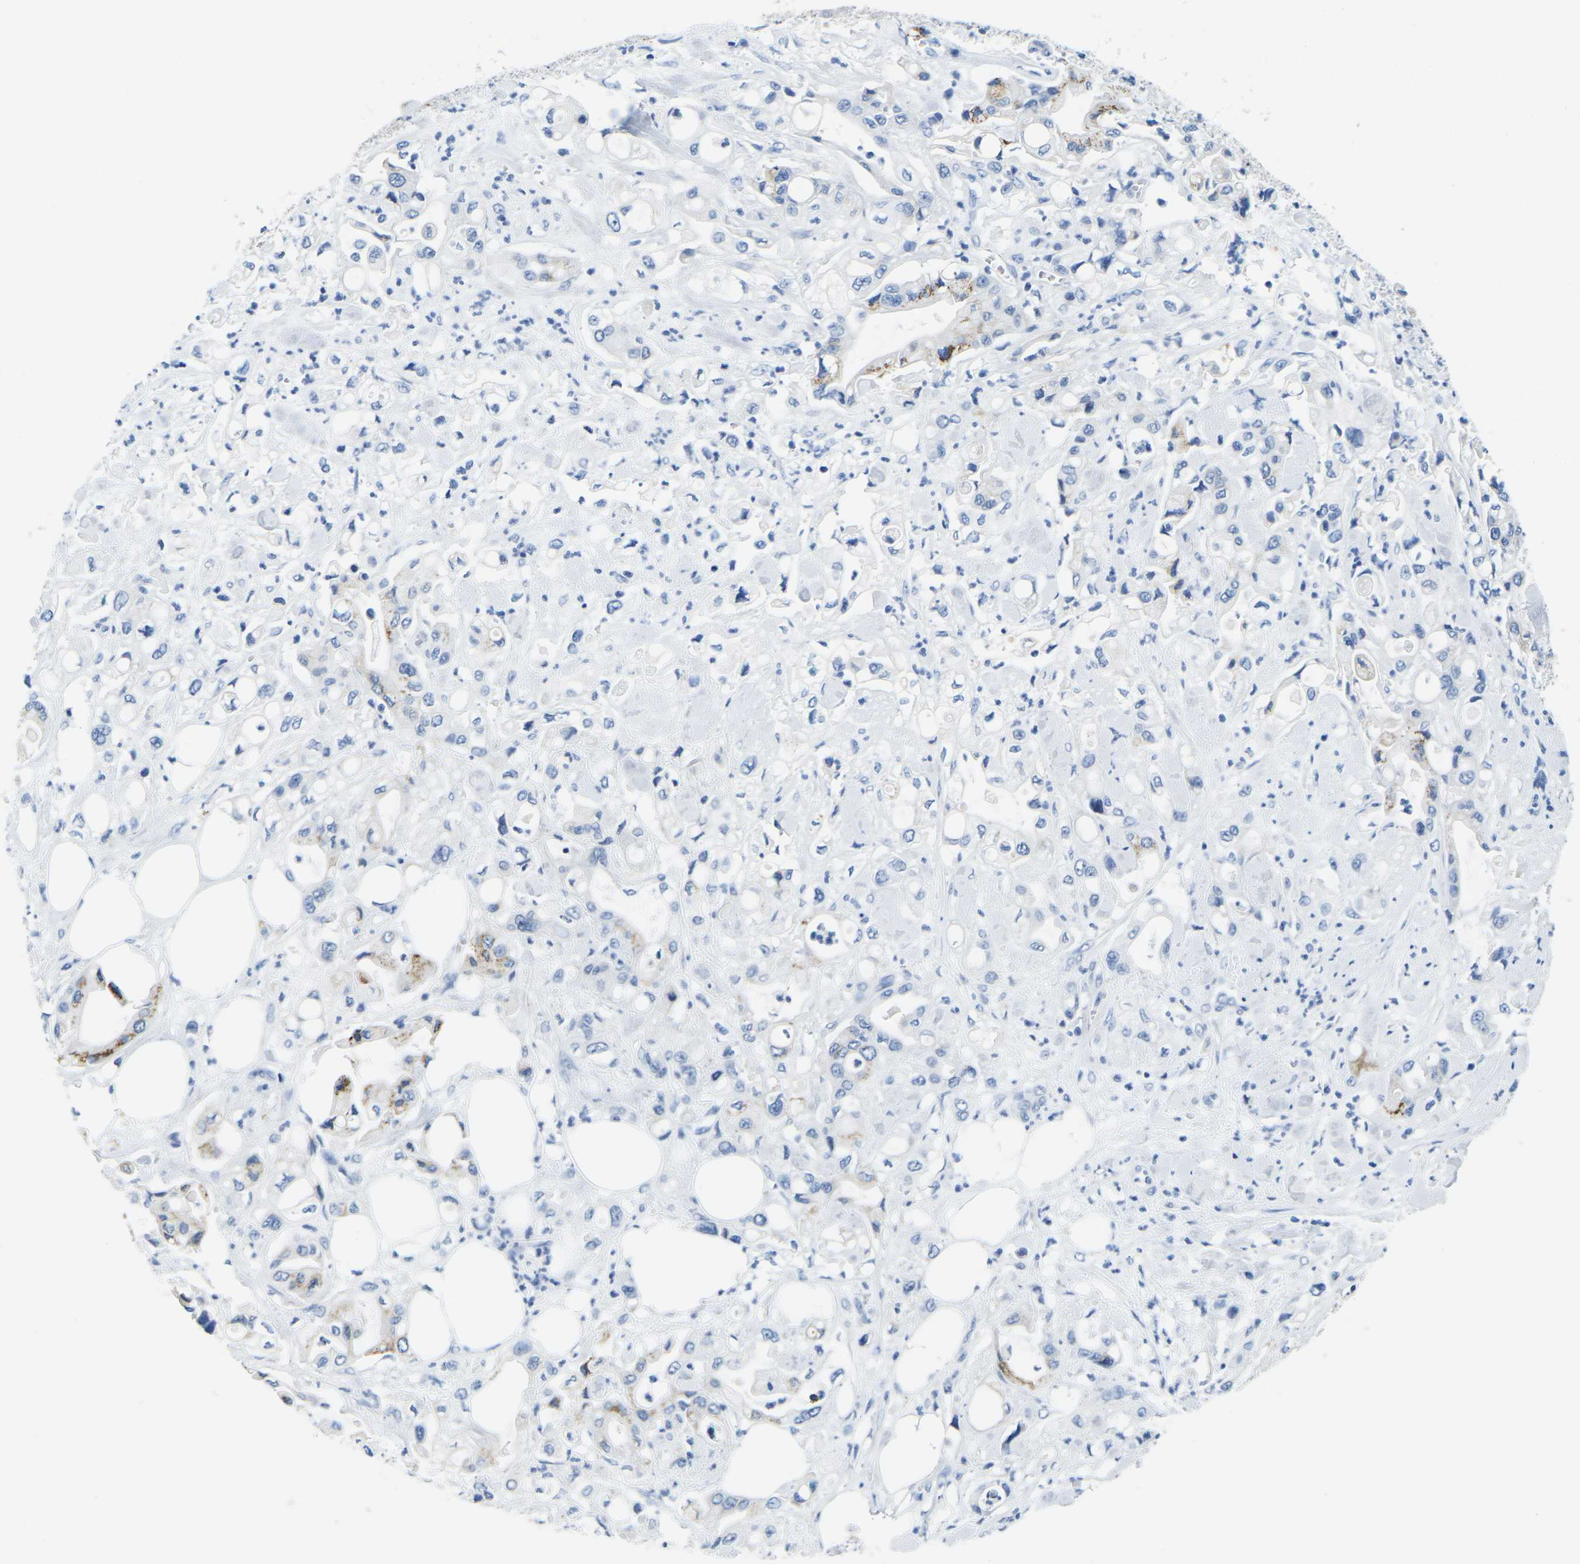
{"staining": {"intensity": "negative", "quantity": "none", "location": "none"}, "tissue": "pancreatic cancer", "cell_type": "Tumor cells", "image_type": "cancer", "snomed": [{"axis": "morphology", "description": "Adenocarcinoma, NOS"}, {"axis": "topography", "description": "Pancreas"}], "caption": "Protein analysis of adenocarcinoma (pancreatic) exhibits no significant expression in tumor cells.", "gene": "FAM3D", "patient": {"sex": "male", "age": 70}}